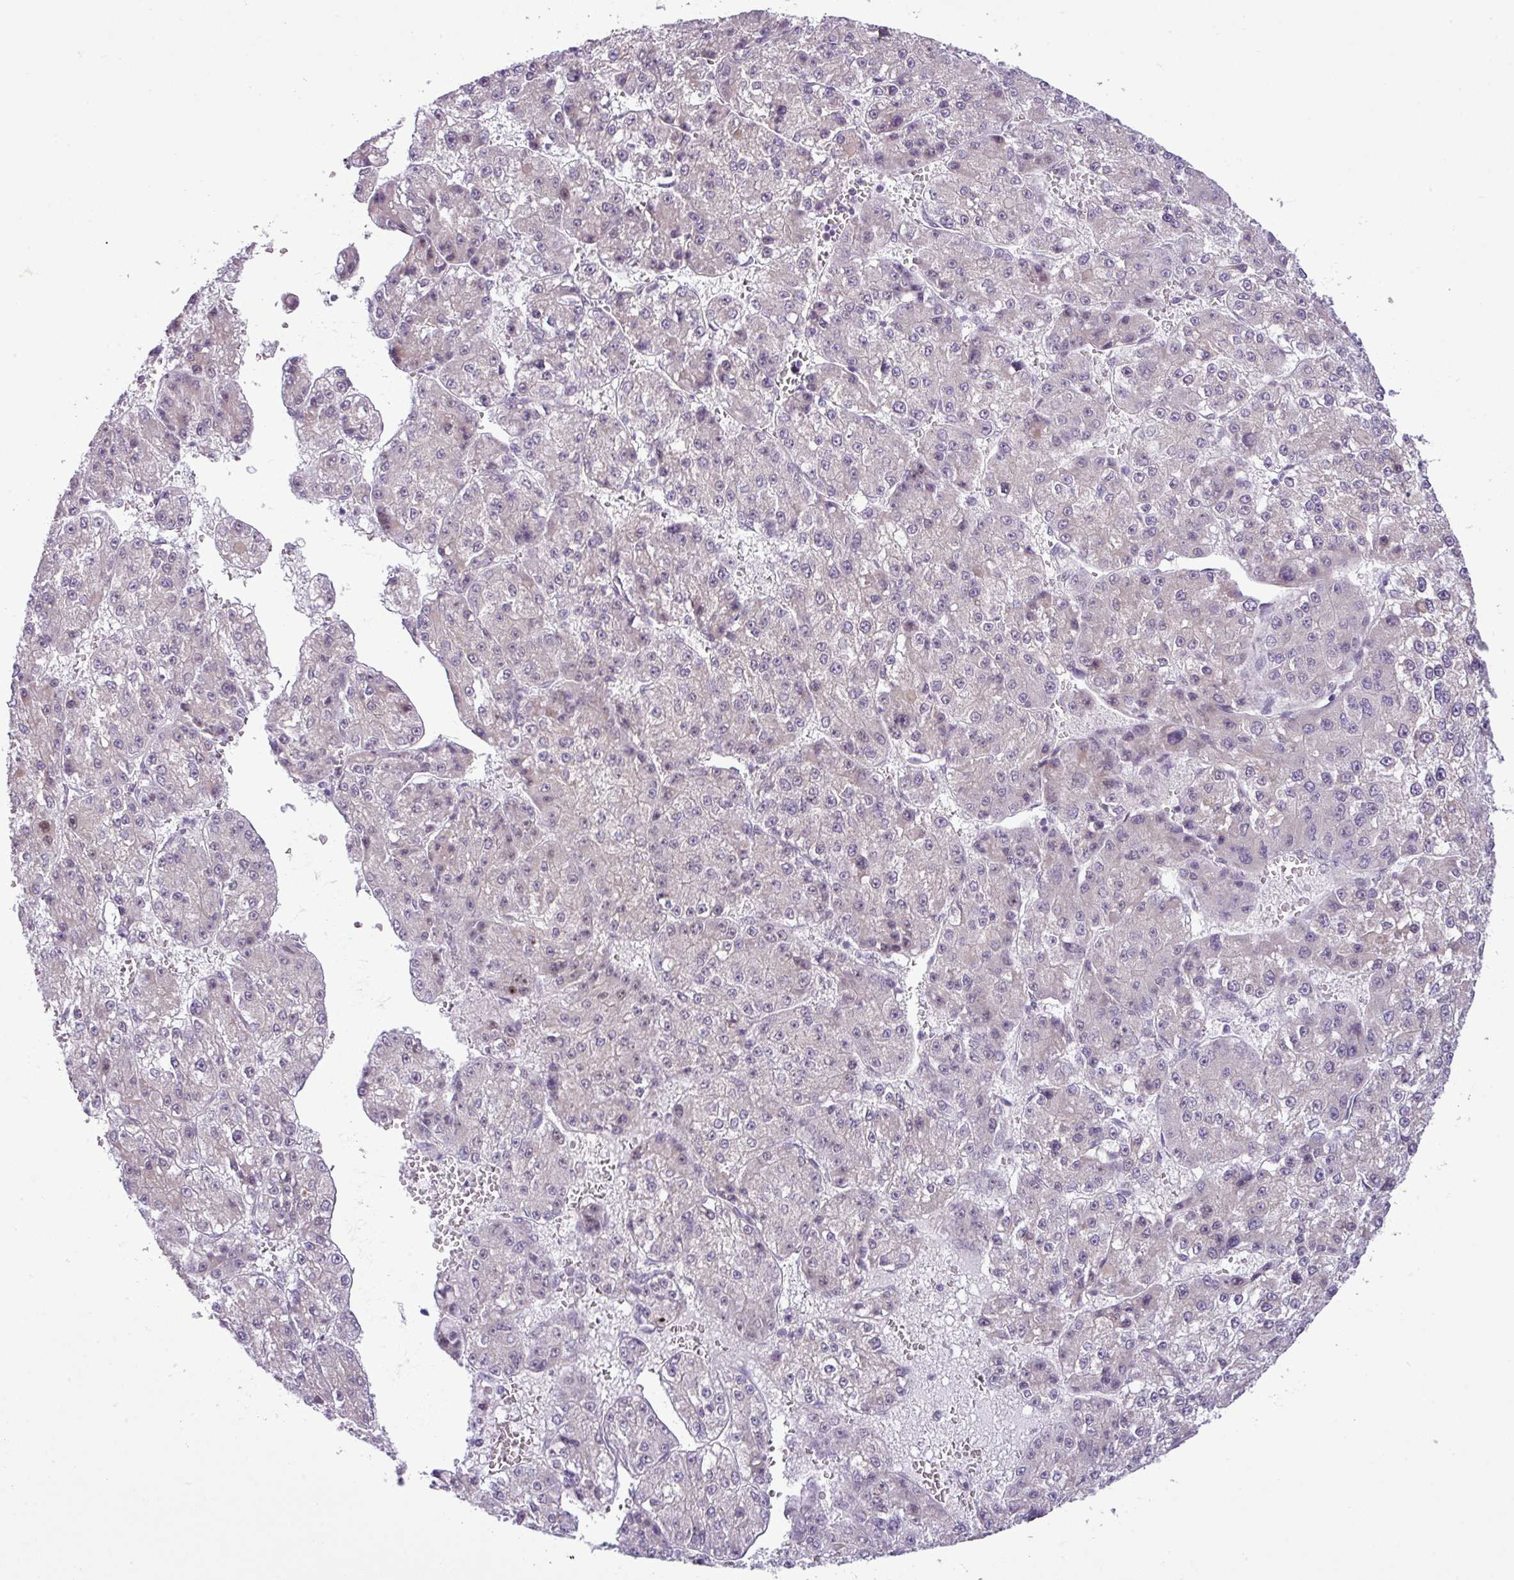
{"staining": {"intensity": "negative", "quantity": "none", "location": "none"}, "tissue": "liver cancer", "cell_type": "Tumor cells", "image_type": "cancer", "snomed": [{"axis": "morphology", "description": "Carcinoma, Hepatocellular, NOS"}, {"axis": "topography", "description": "Liver"}], "caption": "Tumor cells show no significant protein positivity in liver cancer (hepatocellular carcinoma).", "gene": "MAK16", "patient": {"sex": "female", "age": 73}}